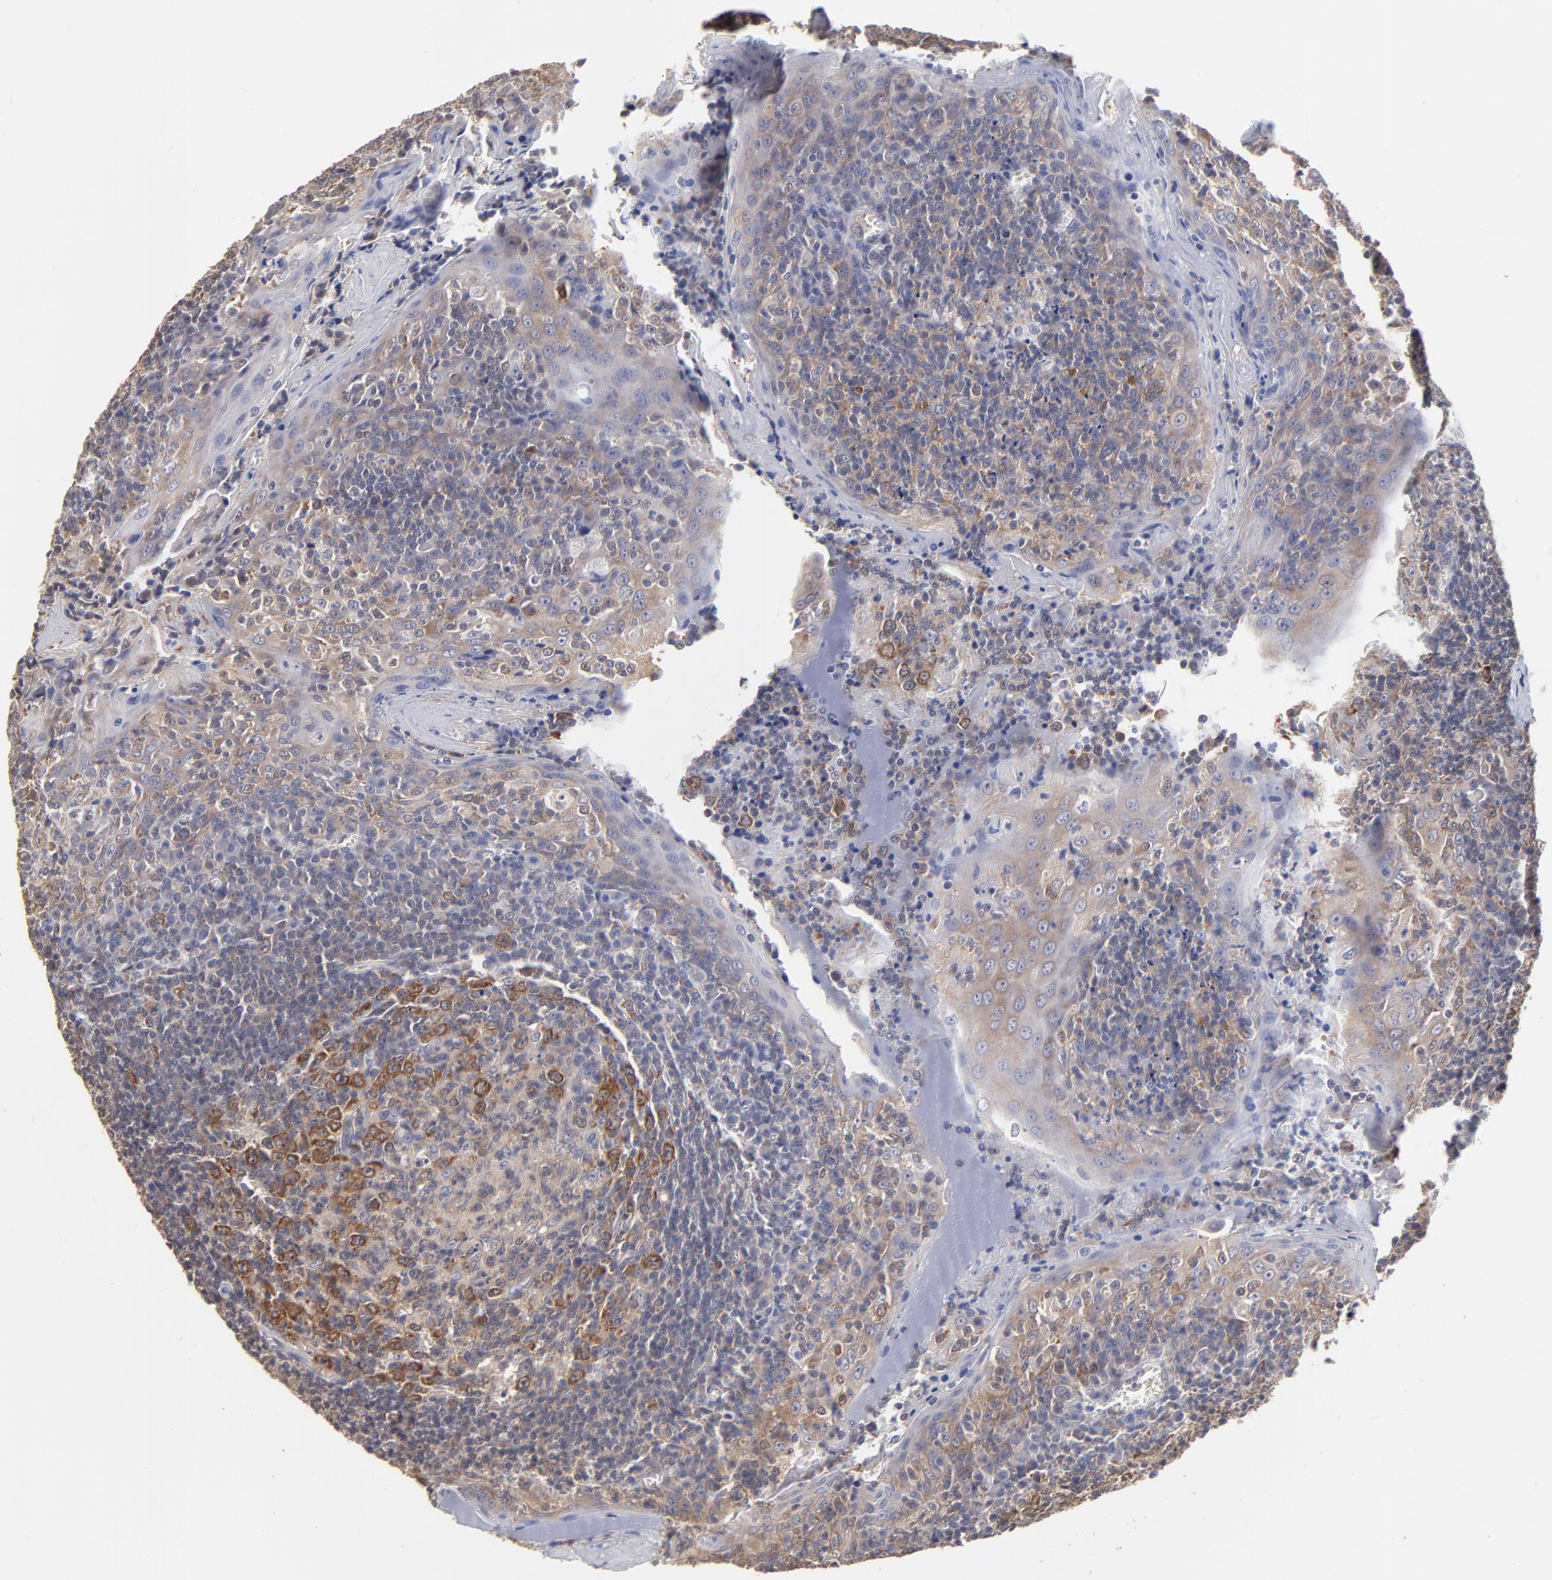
{"staining": {"intensity": "moderate", "quantity": "25%-75%", "location": "cytoplasmic/membranous"}, "tissue": "tonsil", "cell_type": "Germinal center cells", "image_type": "normal", "snomed": [{"axis": "morphology", "description": "Normal tissue, NOS"}, {"axis": "topography", "description": "Tonsil"}], "caption": "Immunohistochemistry of unremarkable tonsil exhibits medium levels of moderate cytoplasmic/membranous positivity in about 25%-75% of germinal center cells. (brown staining indicates protein expression, while blue staining denotes nuclei).", "gene": "CCT2", "patient": {"sex": "male", "age": 31}}